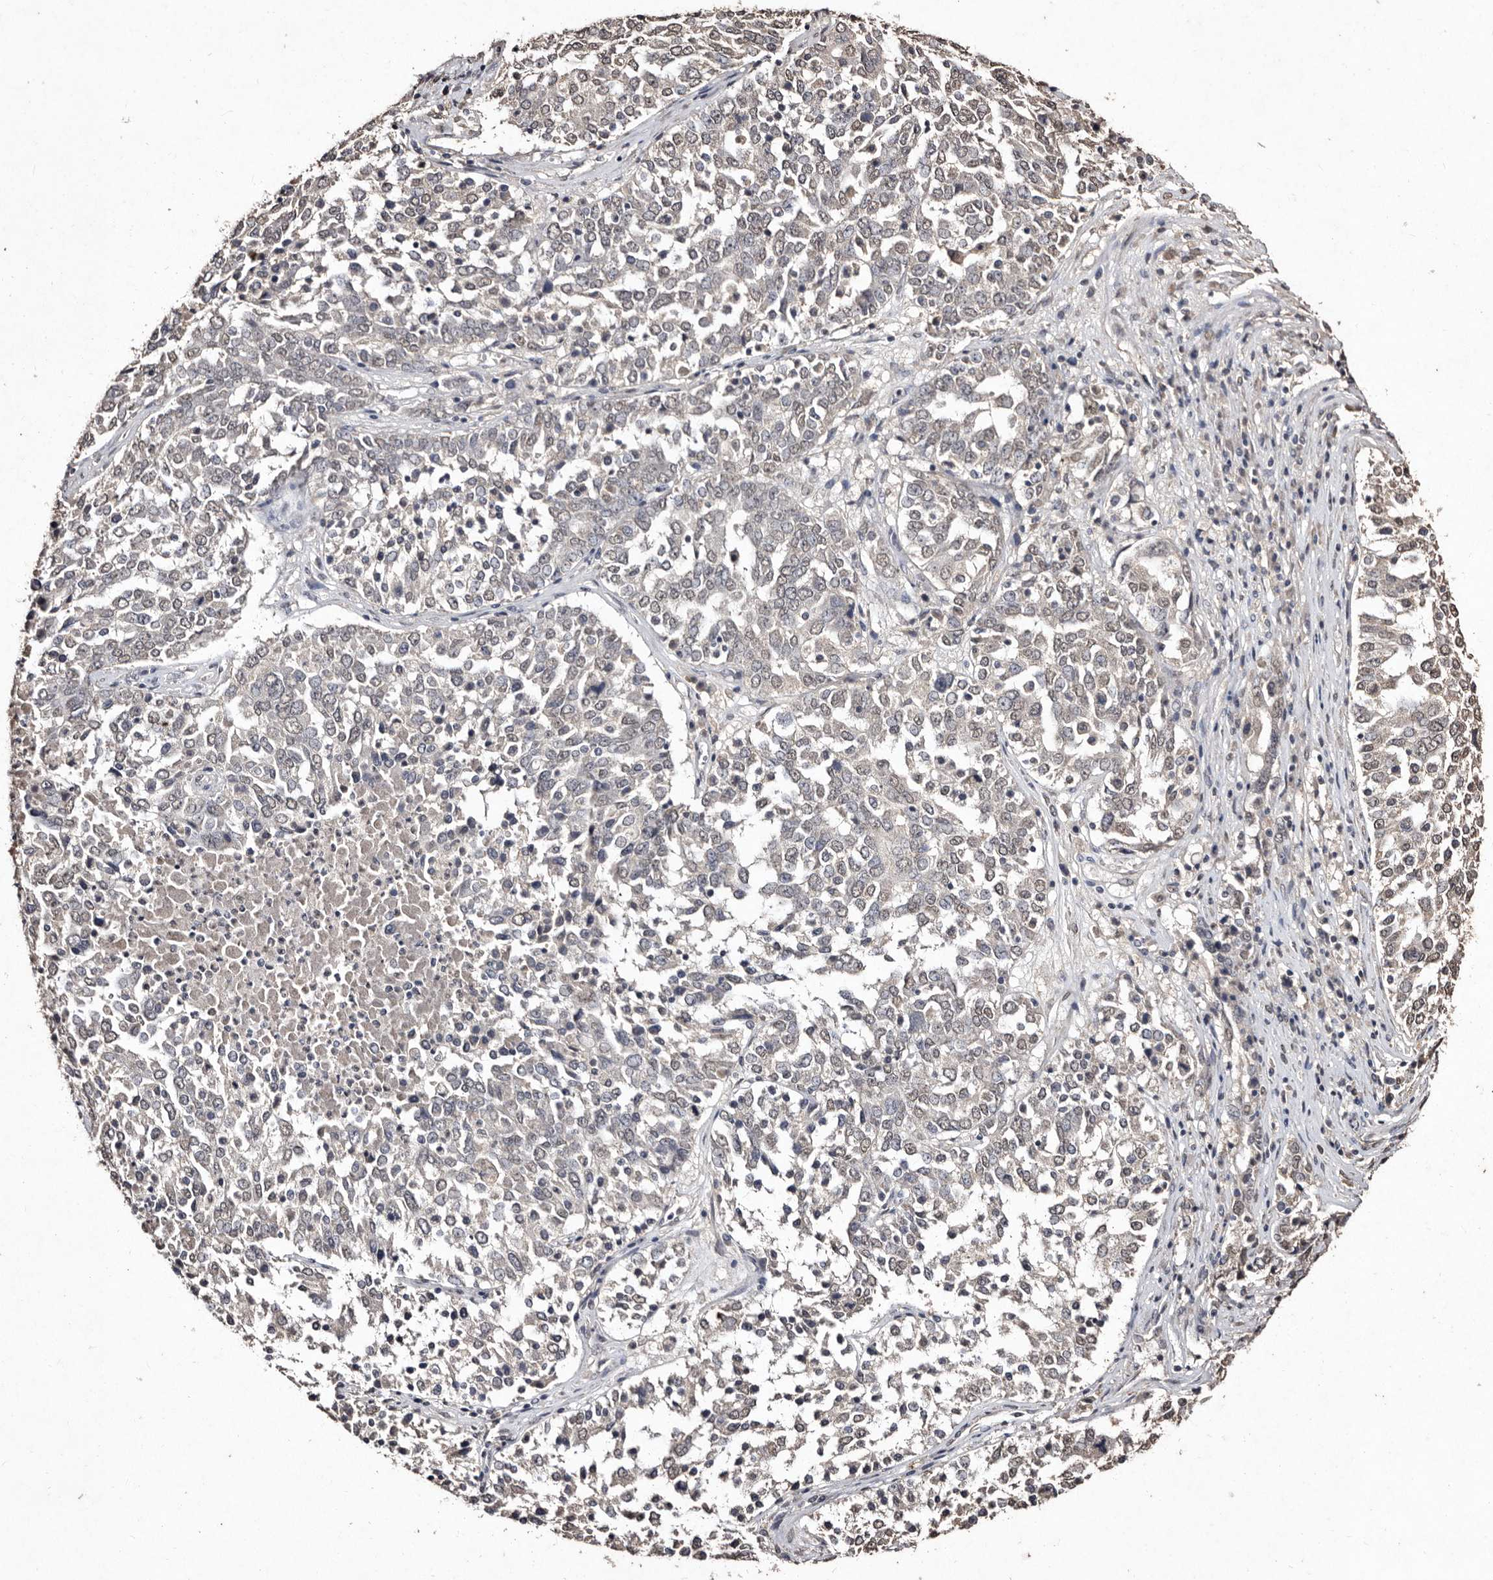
{"staining": {"intensity": "weak", "quantity": "<25%", "location": "nuclear"}, "tissue": "ovarian cancer", "cell_type": "Tumor cells", "image_type": "cancer", "snomed": [{"axis": "morphology", "description": "Carcinoma, endometroid"}, {"axis": "topography", "description": "Ovary"}], "caption": "DAB (3,3'-diaminobenzidine) immunohistochemical staining of ovarian endometroid carcinoma shows no significant positivity in tumor cells.", "gene": "ERBB4", "patient": {"sex": "female", "age": 62}}